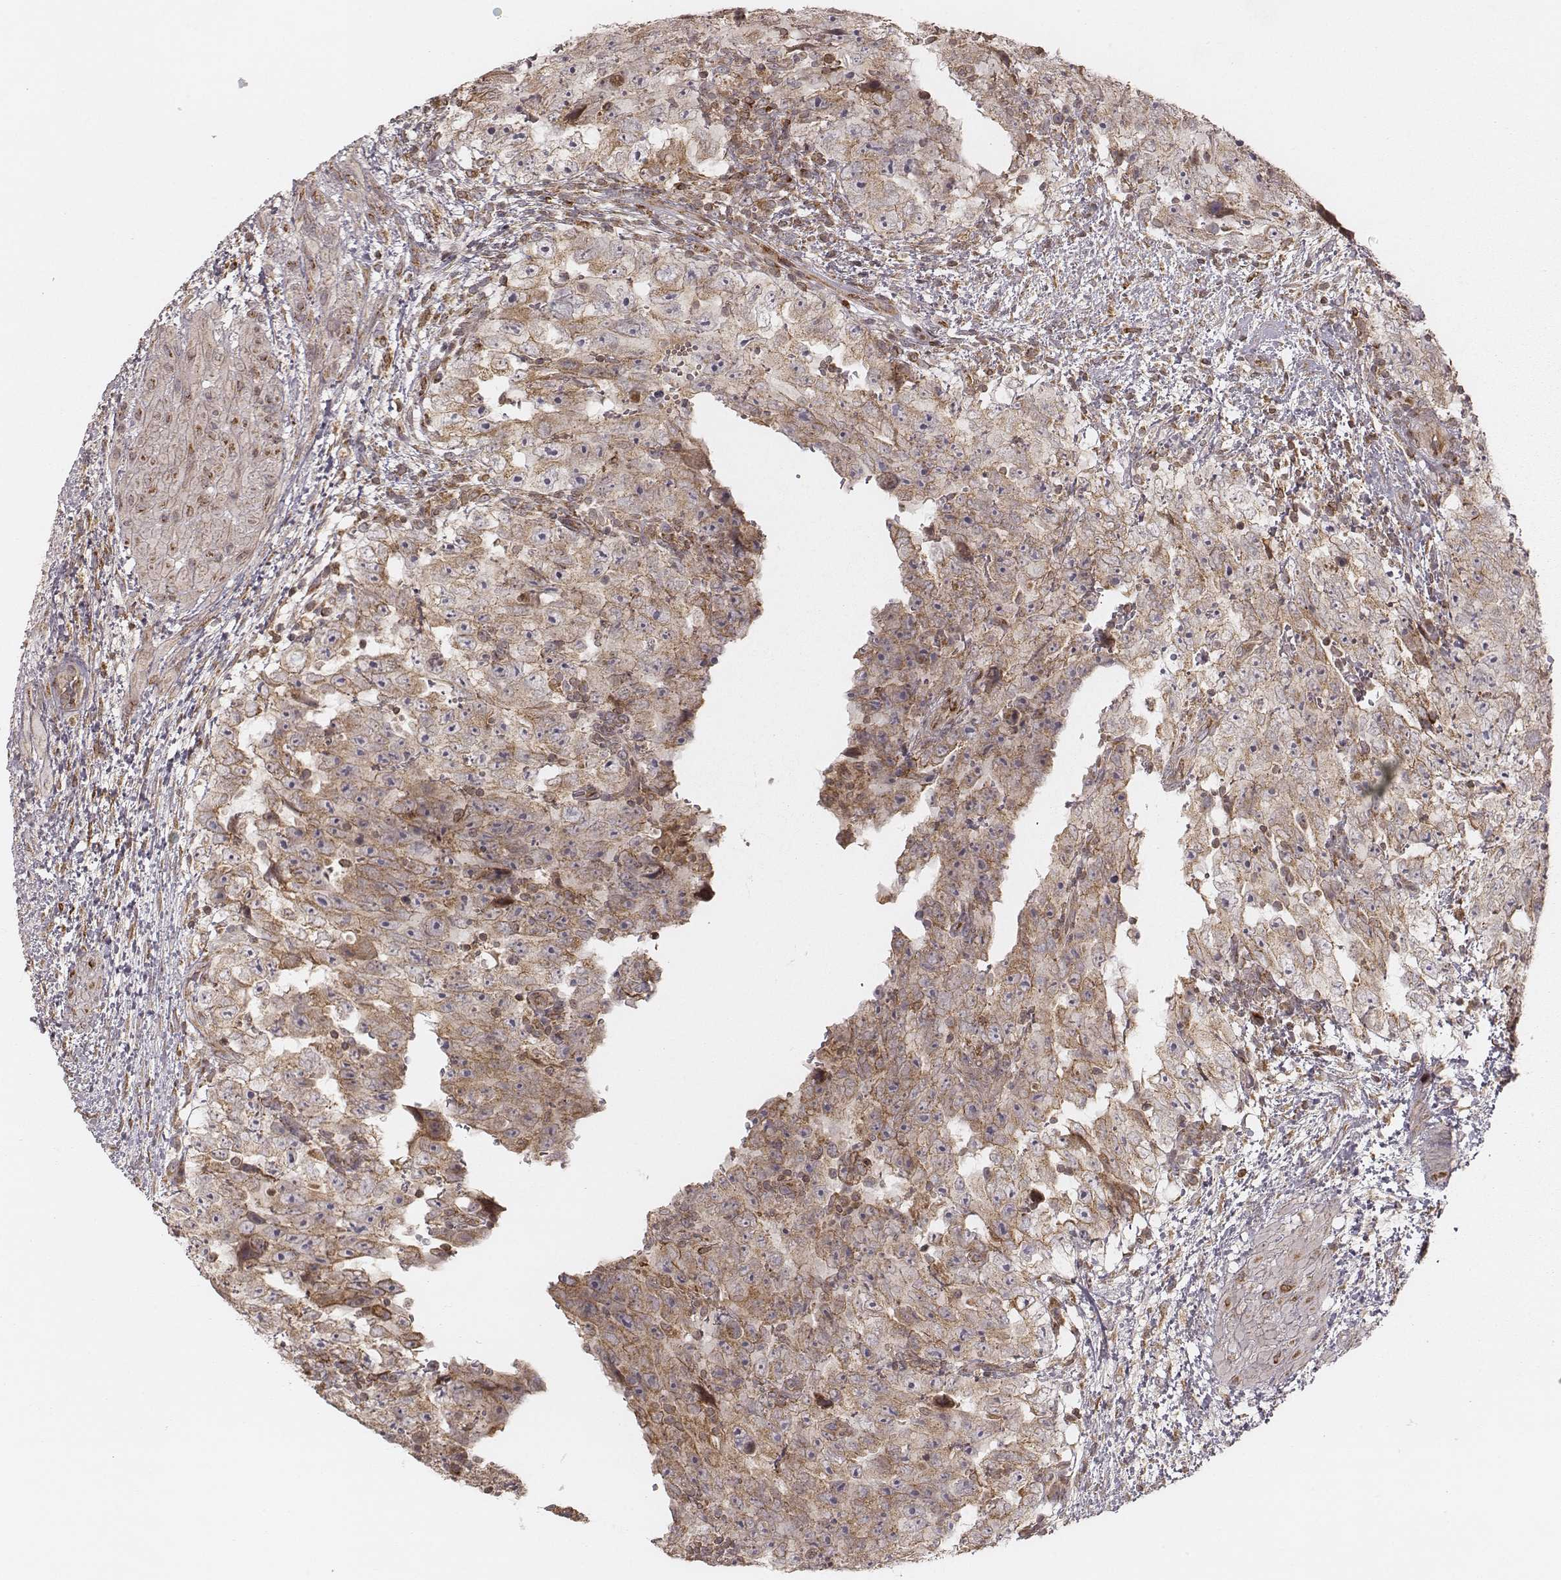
{"staining": {"intensity": "moderate", "quantity": ">75%", "location": "cytoplasmic/membranous"}, "tissue": "testis cancer", "cell_type": "Tumor cells", "image_type": "cancer", "snomed": [{"axis": "morphology", "description": "Normal tissue, NOS"}, {"axis": "morphology", "description": "Carcinoma, Embryonal, NOS"}, {"axis": "topography", "description": "Testis"}, {"axis": "topography", "description": "Epididymis"}], "caption": "Human testis cancer (embryonal carcinoma) stained with a brown dye shows moderate cytoplasmic/membranous positive staining in about >75% of tumor cells.", "gene": "MYO19", "patient": {"sex": "male", "age": 24}}